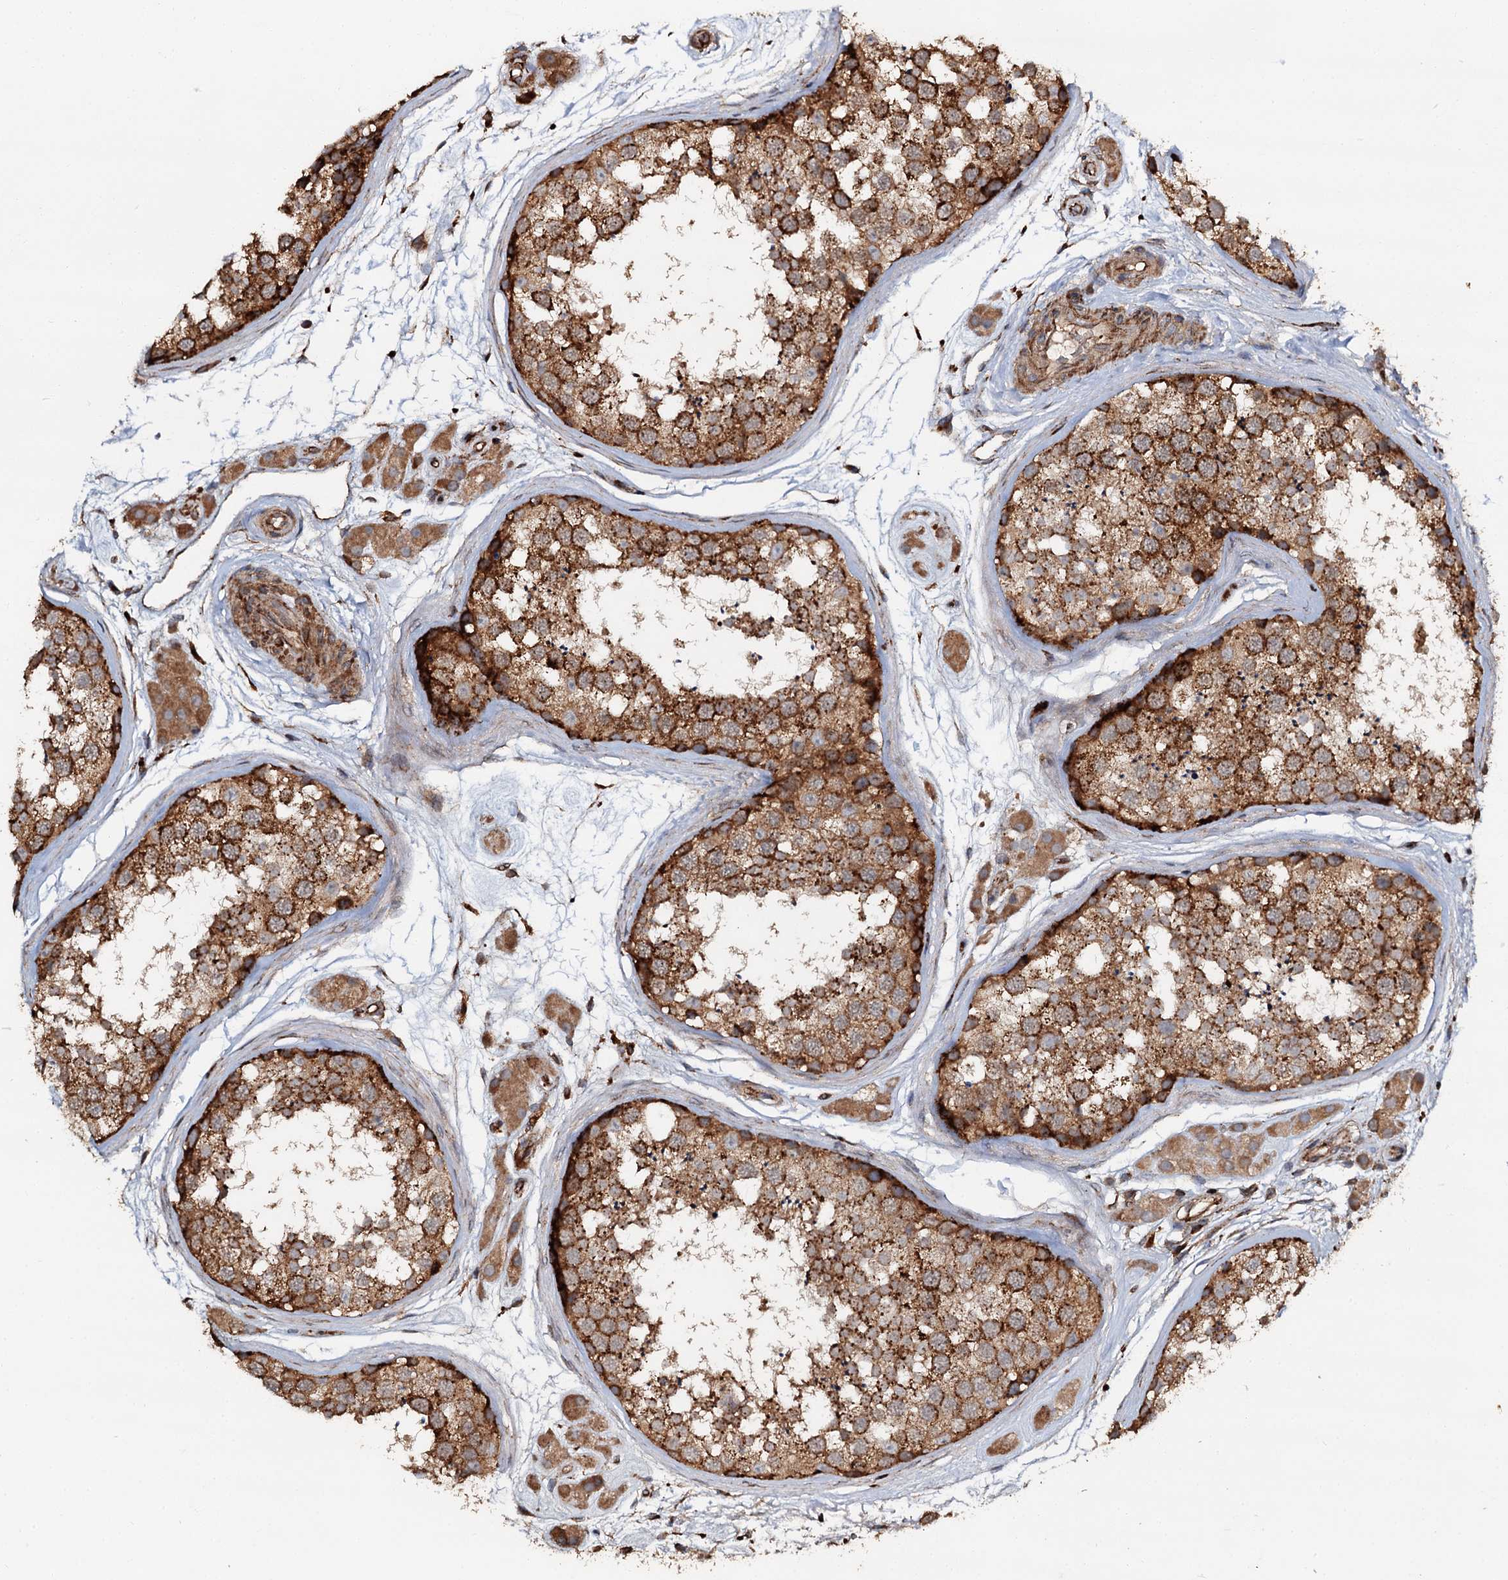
{"staining": {"intensity": "strong", "quantity": ">75%", "location": "cytoplasmic/membranous"}, "tissue": "testis", "cell_type": "Cells in seminiferous ducts", "image_type": "normal", "snomed": [{"axis": "morphology", "description": "Normal tissue, NOS"}, {"axis": "topography", "description": "Testis"}], "caption": "A high amount of strong cytoplasmic/membranous expression is appreciated in about >75% of cells in seminiferous ducts in unremarkable testis.", "gene": "WDR73", "patient": {"sex": "male", "age": 56}}